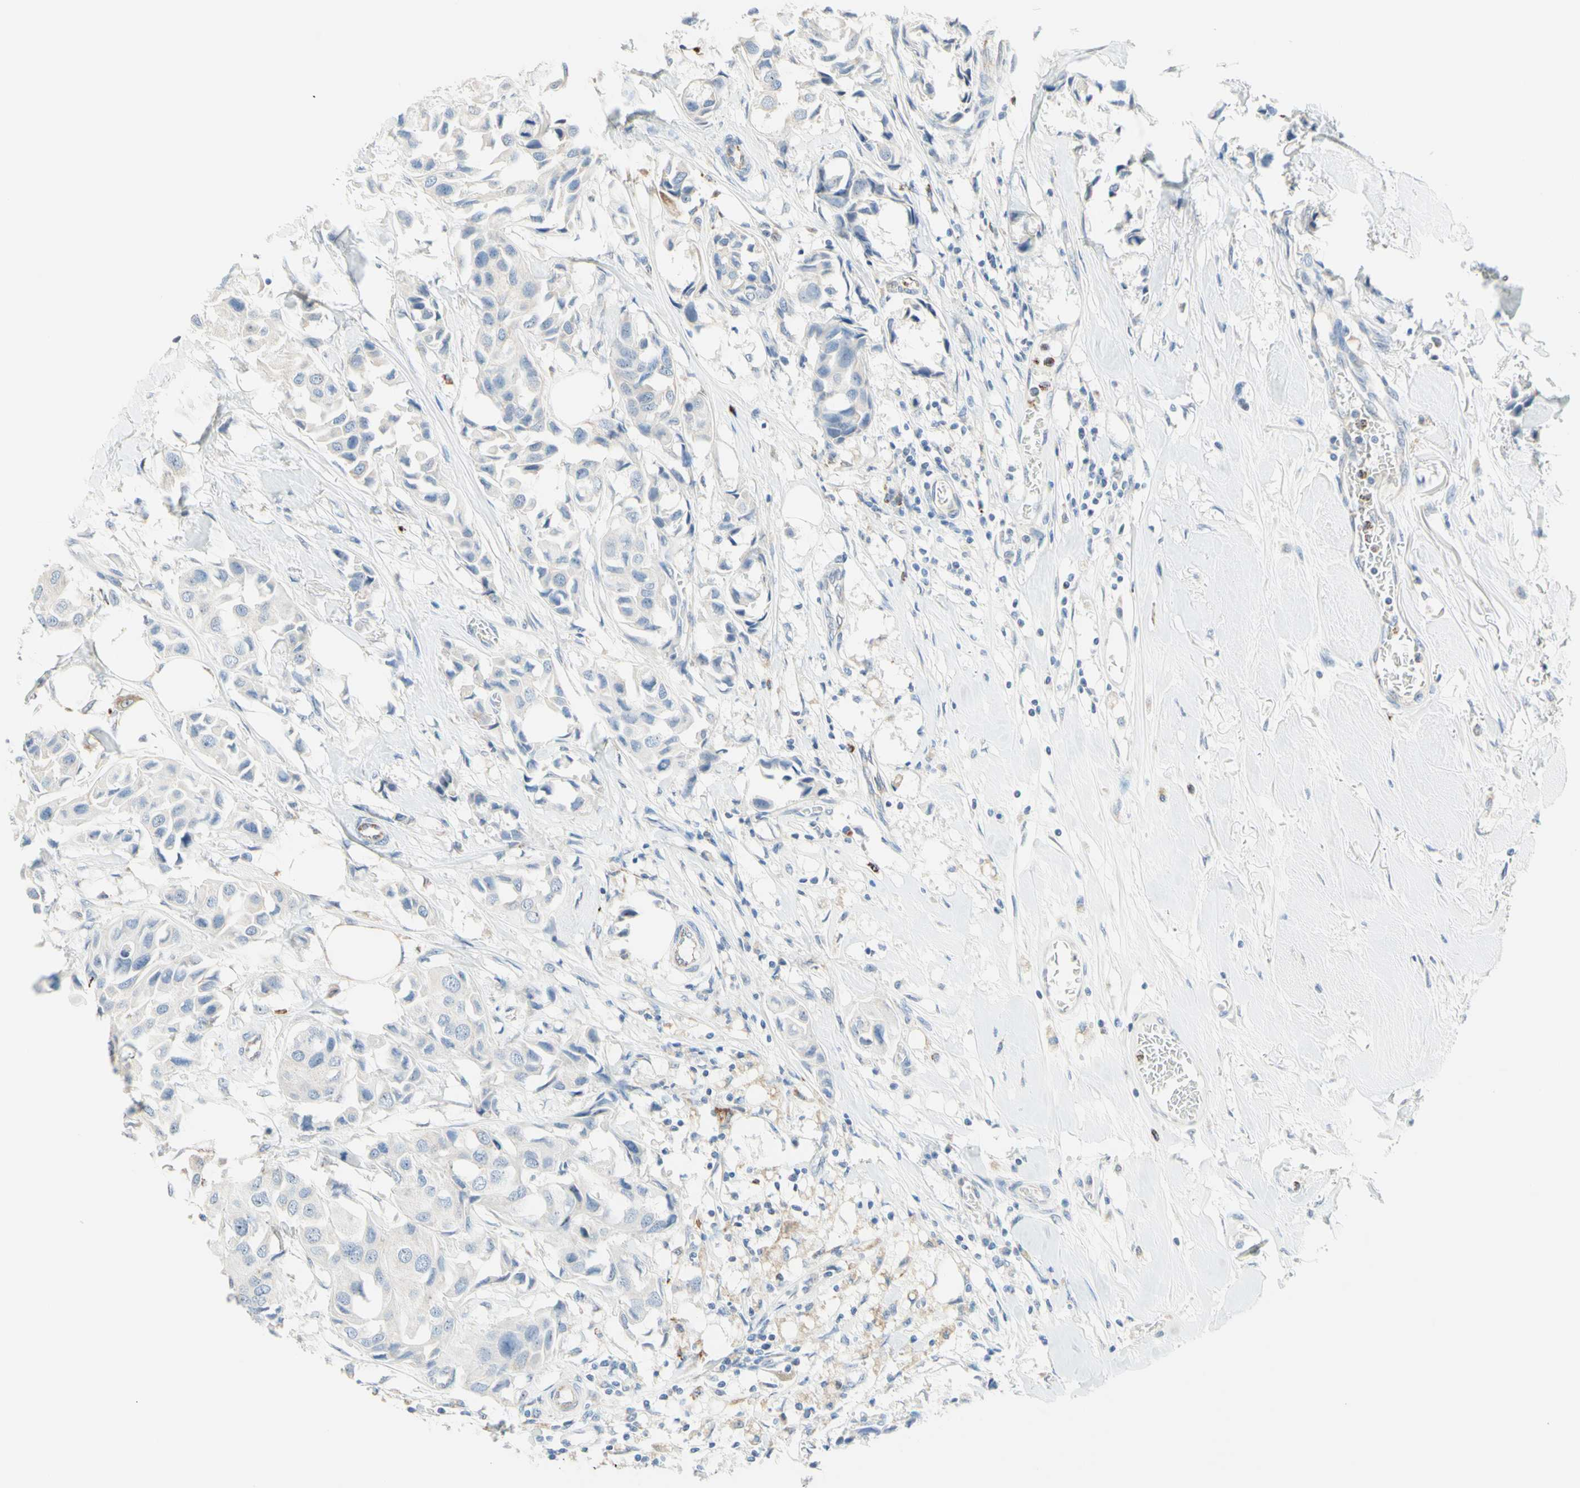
{"staining": {"intensity": "negative", "quantity": "none", "location": "none"}, "tissue": "breast cancer", "cell_type": "Tumor cells", "image_type": "cancer", "snomed": [{"axis": "morphology", "description": "Duct carcinoma"}, {"axis": "topography", "description": "Breast"}], "caption": "Micrograph shows no significant protein expression in tumor cells of breast cancer (infiltrating ductal carcinoma).", "gene": "CYSLTR1", "patient": {"sex": "female", "age": 80}}